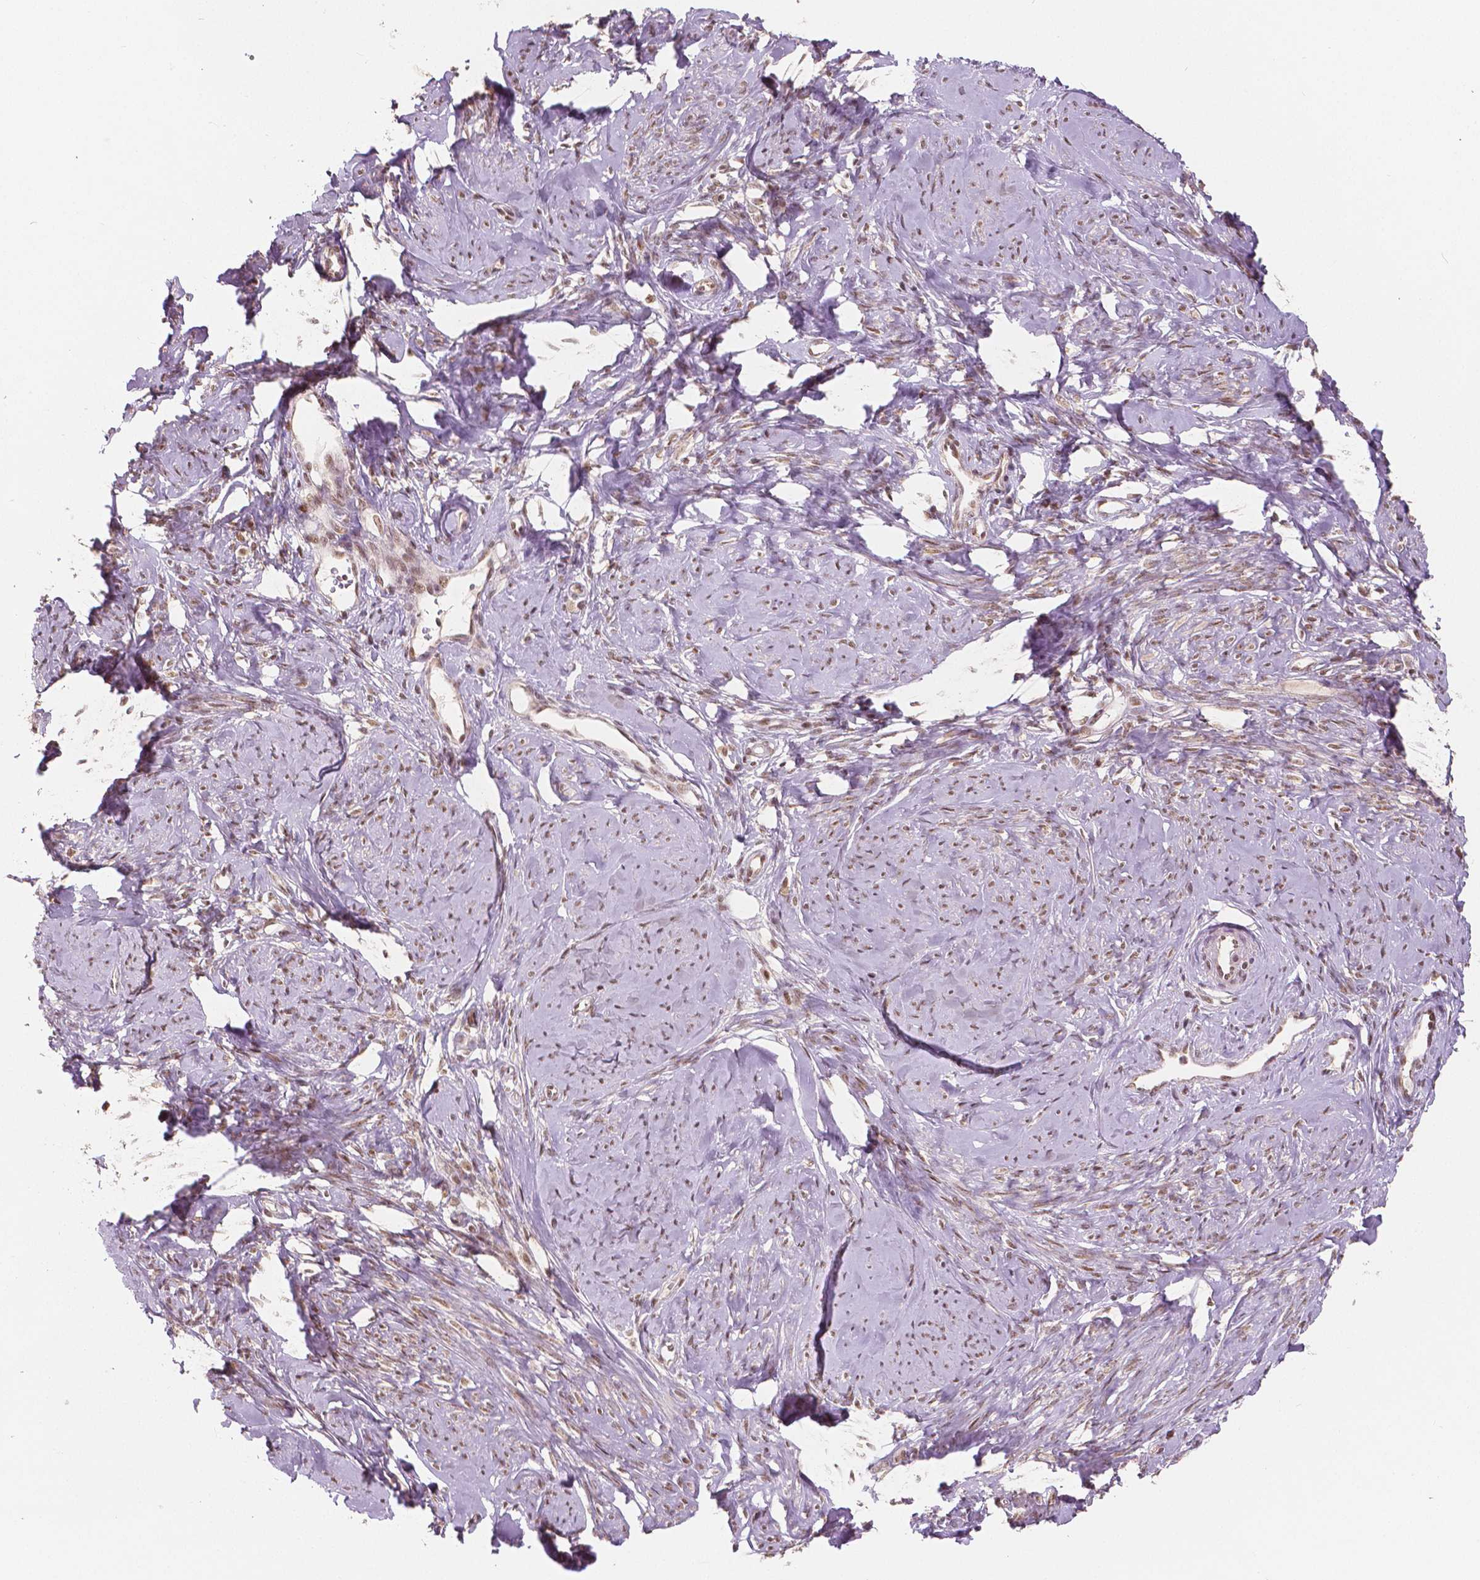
{"staining": {"intensity": "moderate", "quantity": ">75%", "location": "nuclear"}, "tissue": "smooth muscle", "cell_type": "Smooth muscle cells", "image_type": "normal", "snomed": [{"axis": "morphology", "description": "Normal tissue, NOS"}, {"axis": "topography", "description": "Smooth muscle"}], "caption": "Immunohistochemical staining of unremarkable smooth muscle demonstrates medium levels of moderate nuclear positivity in approximately >75% of smooth muscle cells.", "gene": "NSD2", "patient": {"sex": "female", "age": 48}}